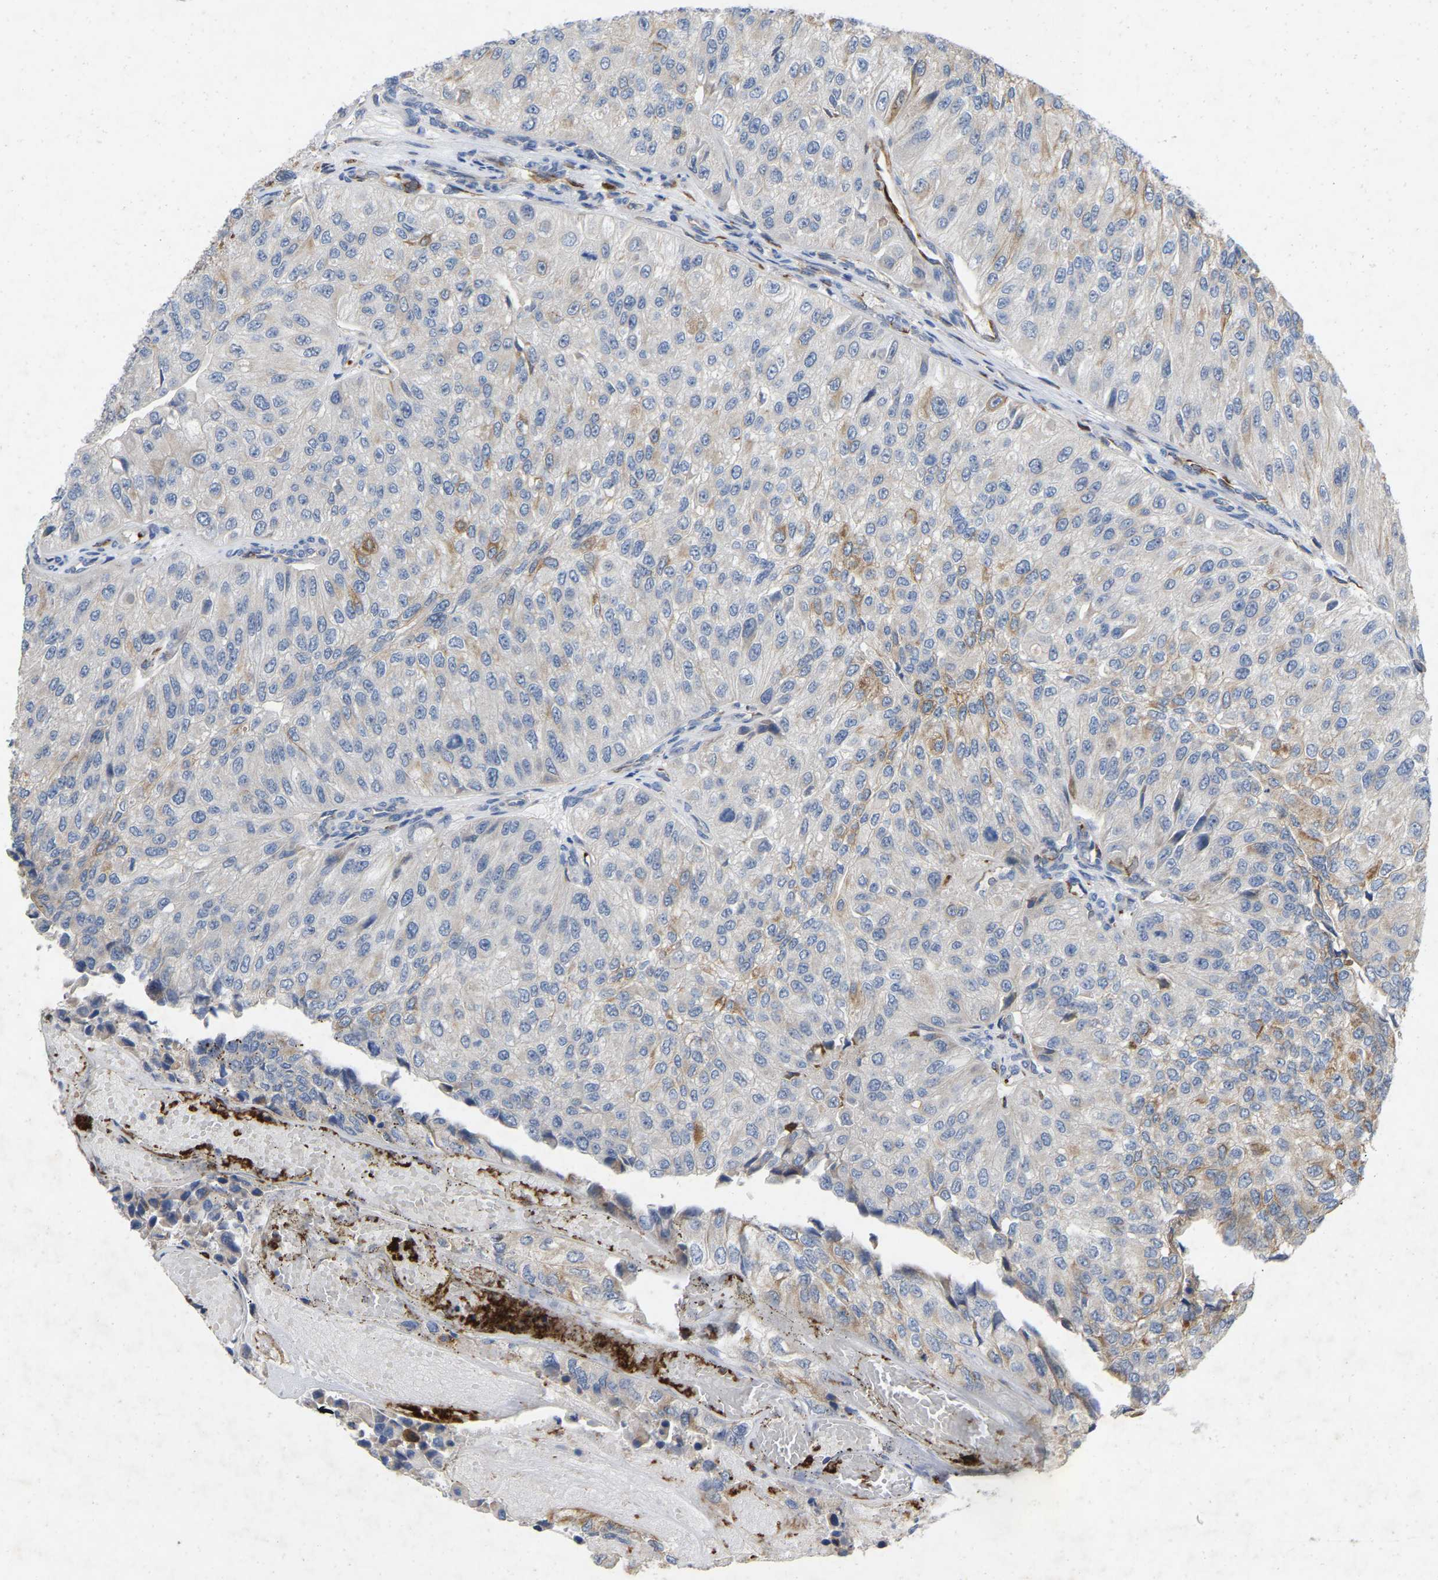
{"staining": {"intensity": "negative", "quantity": "none", "location": "none"}, "tissue": "urothelial cancer", "cell_type": "Tumor cells", "image_type": "cancer", "snomed": [{"axis": "morphology", "description": "Urothelial carcinoma, High grade"}, {"axis": "topography", "description": "Kidney"}, {"axis": "topography", "description": "Urinary bladder"}], "caption": "Immunohistochemistry (IHC) micrograph of neoplastic tissue: urothelial carcinoma (high-grade) stained with DAB shows no significant protein positivity in tumor cells. (Stains: DAB IHC with hematoxylin counter stain, Microscopy: brightfield microscopy at high magnification).", "gene": "RHEB", "patient": {"sex": "male", "age": 77}}